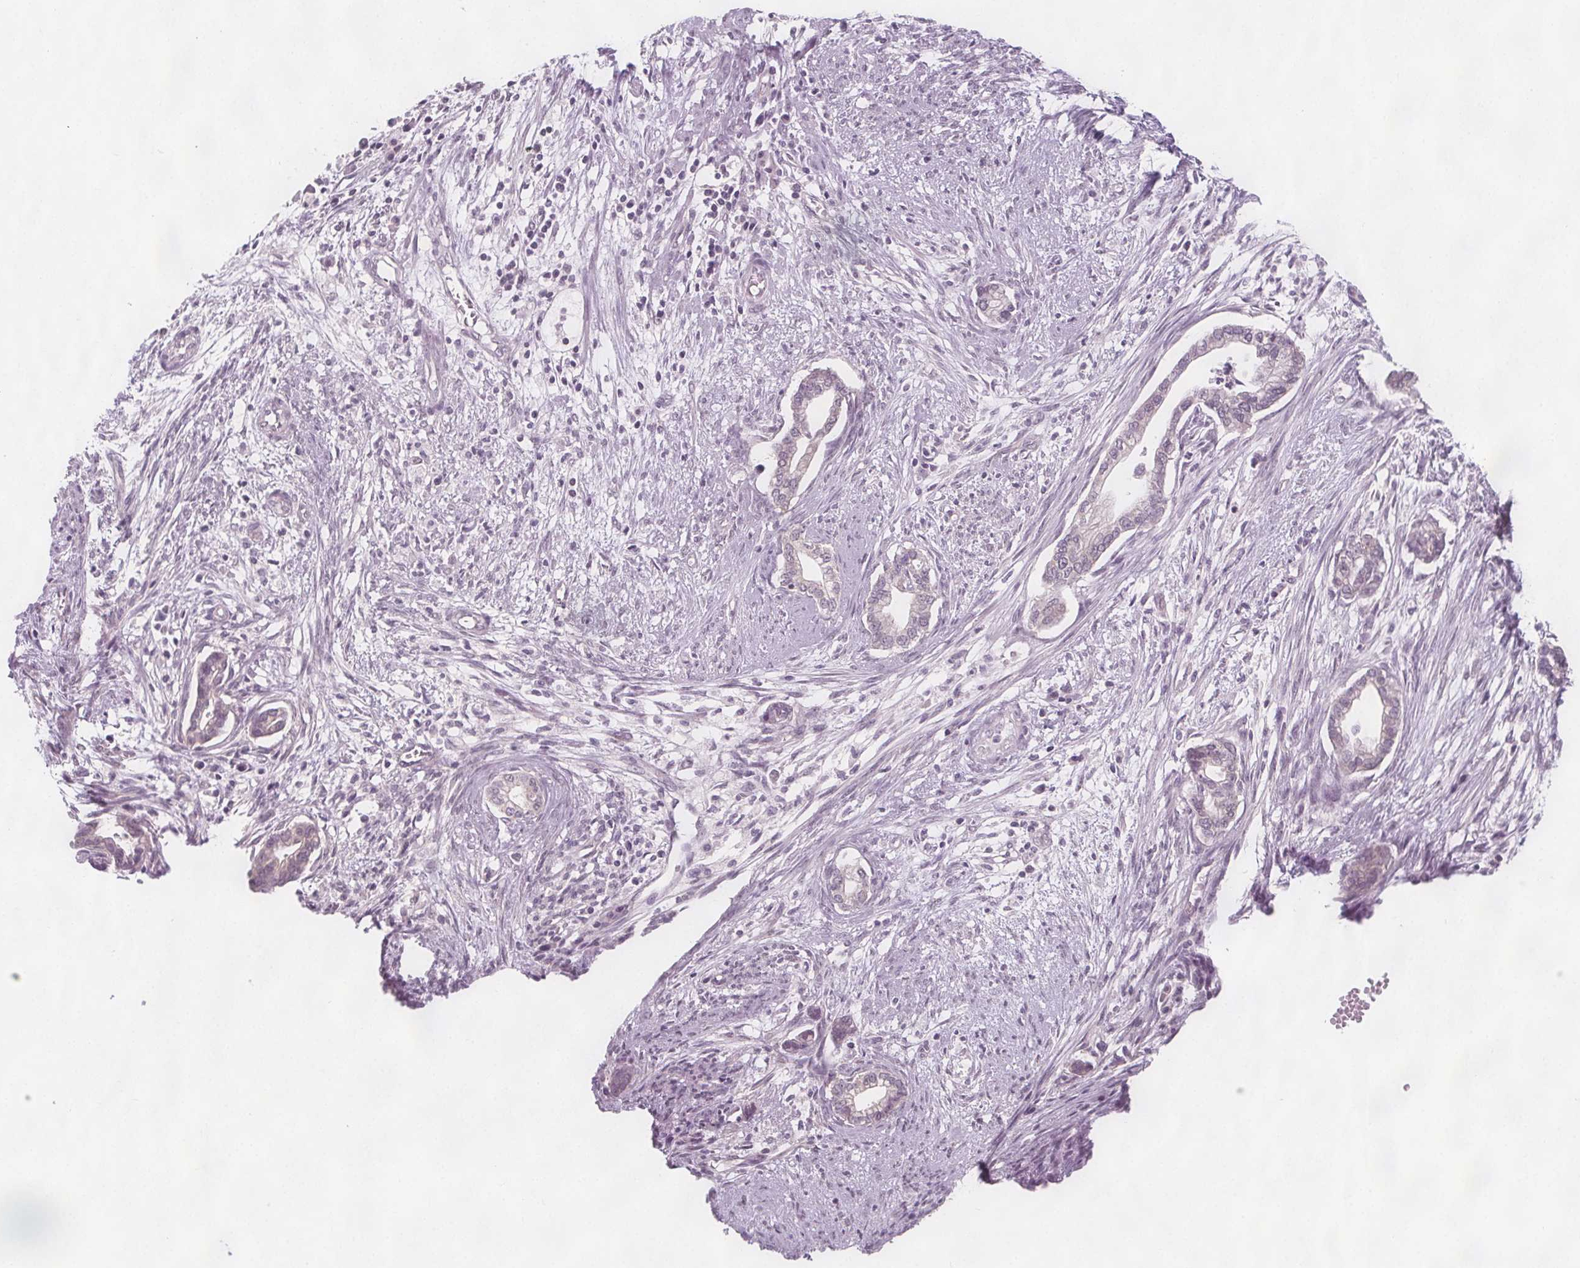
{"staining": {"intensity": "negative", "quantity": "none", "location": "none"}, "tissue": "cervical cancer", "cell_type": "Tumor cells", "image_type": "cancer", "snomed": [{"axis": "morphology", "description": "Adenocarcinoma, NOS"}, {"axis": "topography", "description": "Cervix"}], "caption": "This is an IHC micrograph of human cervical adenocarcinoma. There is no staining in tumor cells.", "gene": "C1orf167", "patient": {"sex": "female", "age": 62}}